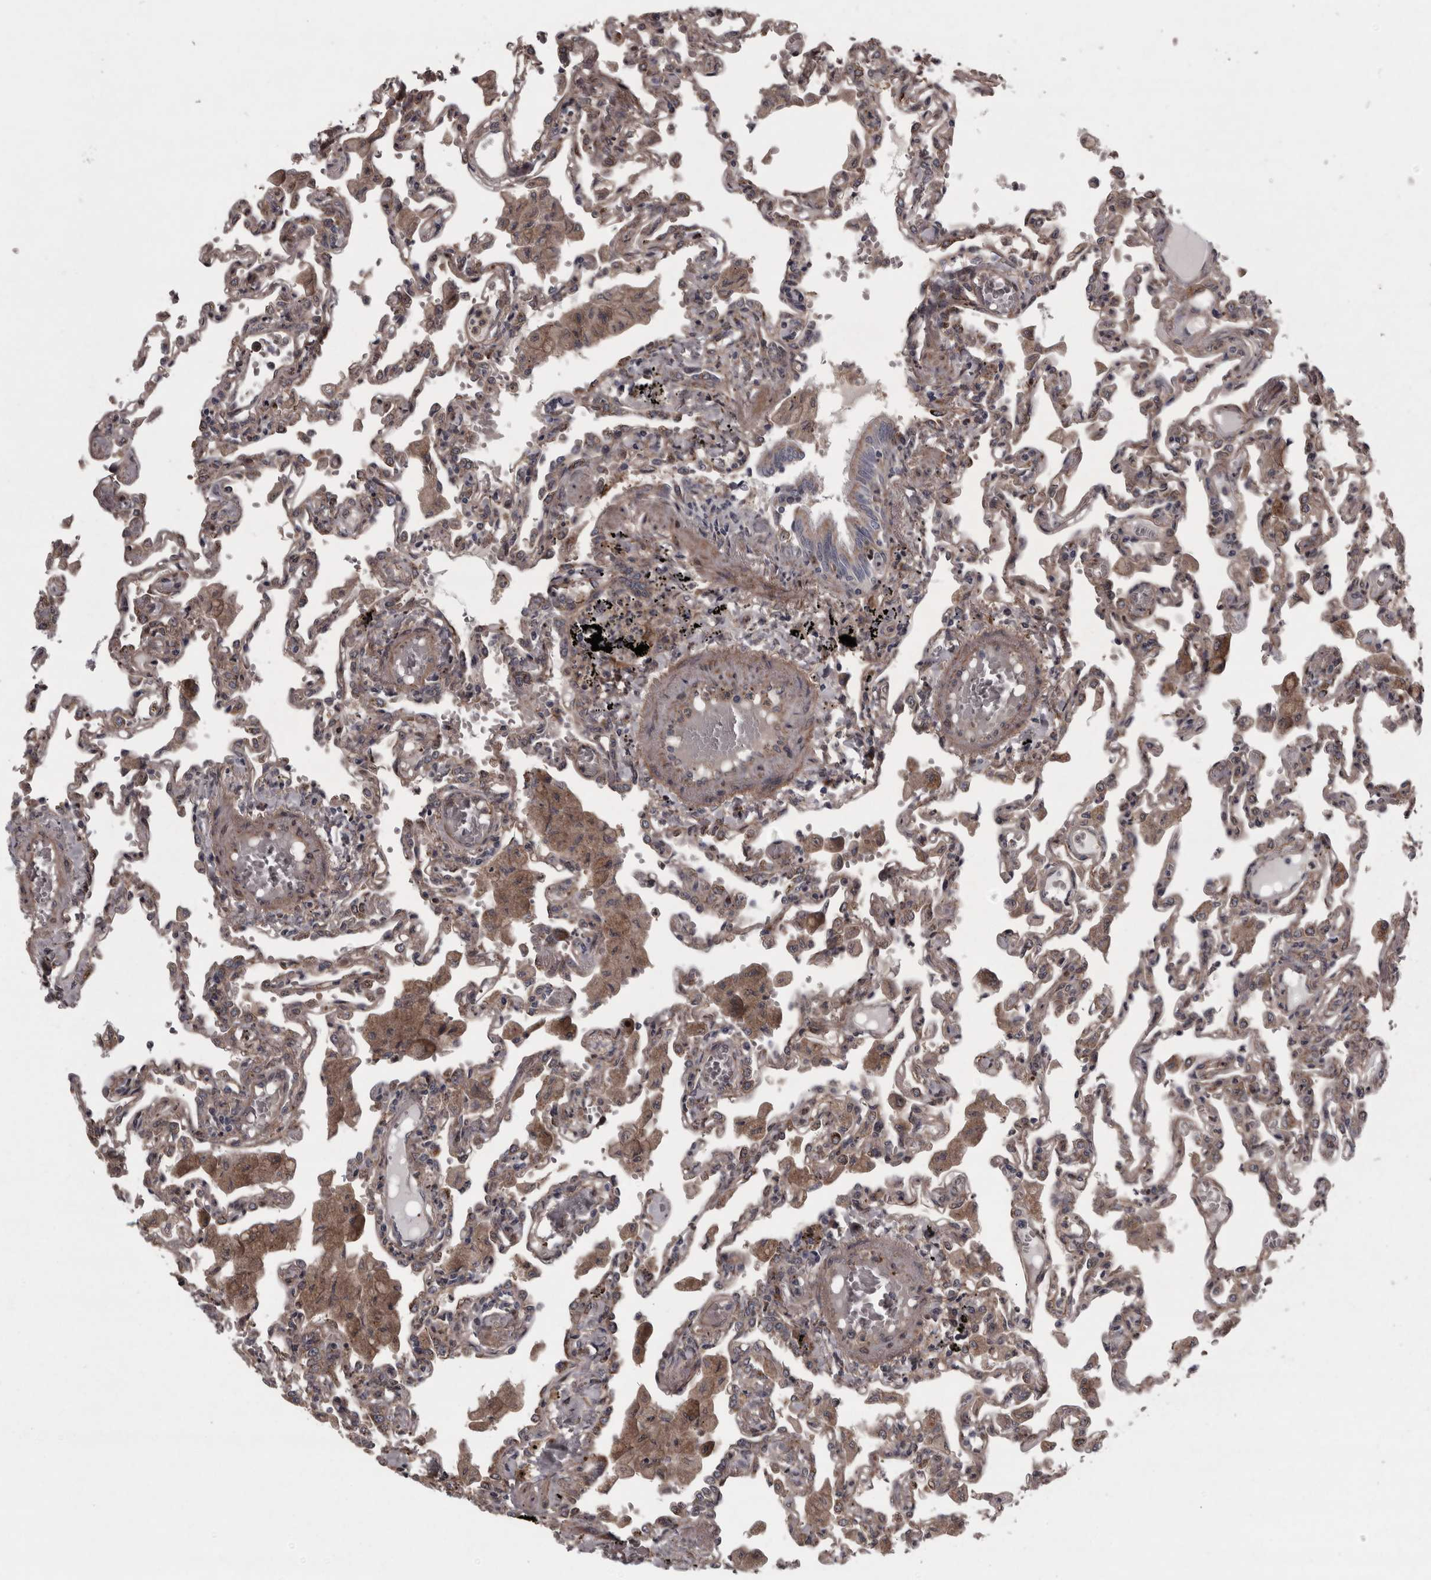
{"staining": {"intensity": "weak", "quantity": "25%-75%", "location": "cytoplasmic/membranous"}, "tissue": "lung", "cell_type": "Alveolar cells", "image_type": "normal", "snomed": [{"axis": "morphology", "description": "Normal tissue, NOS"}, {"axis": "topography", "description": "Bronchus"}, {"axis": "topography", "description": "Lung"}], "caption": "Weak cytoplasmic/membranous protein expression is appreciated in approximately 25%-75% of alveolar cells in lung.", "gene": "RSU1", "patient": {"sex": "female", "age": 49}}